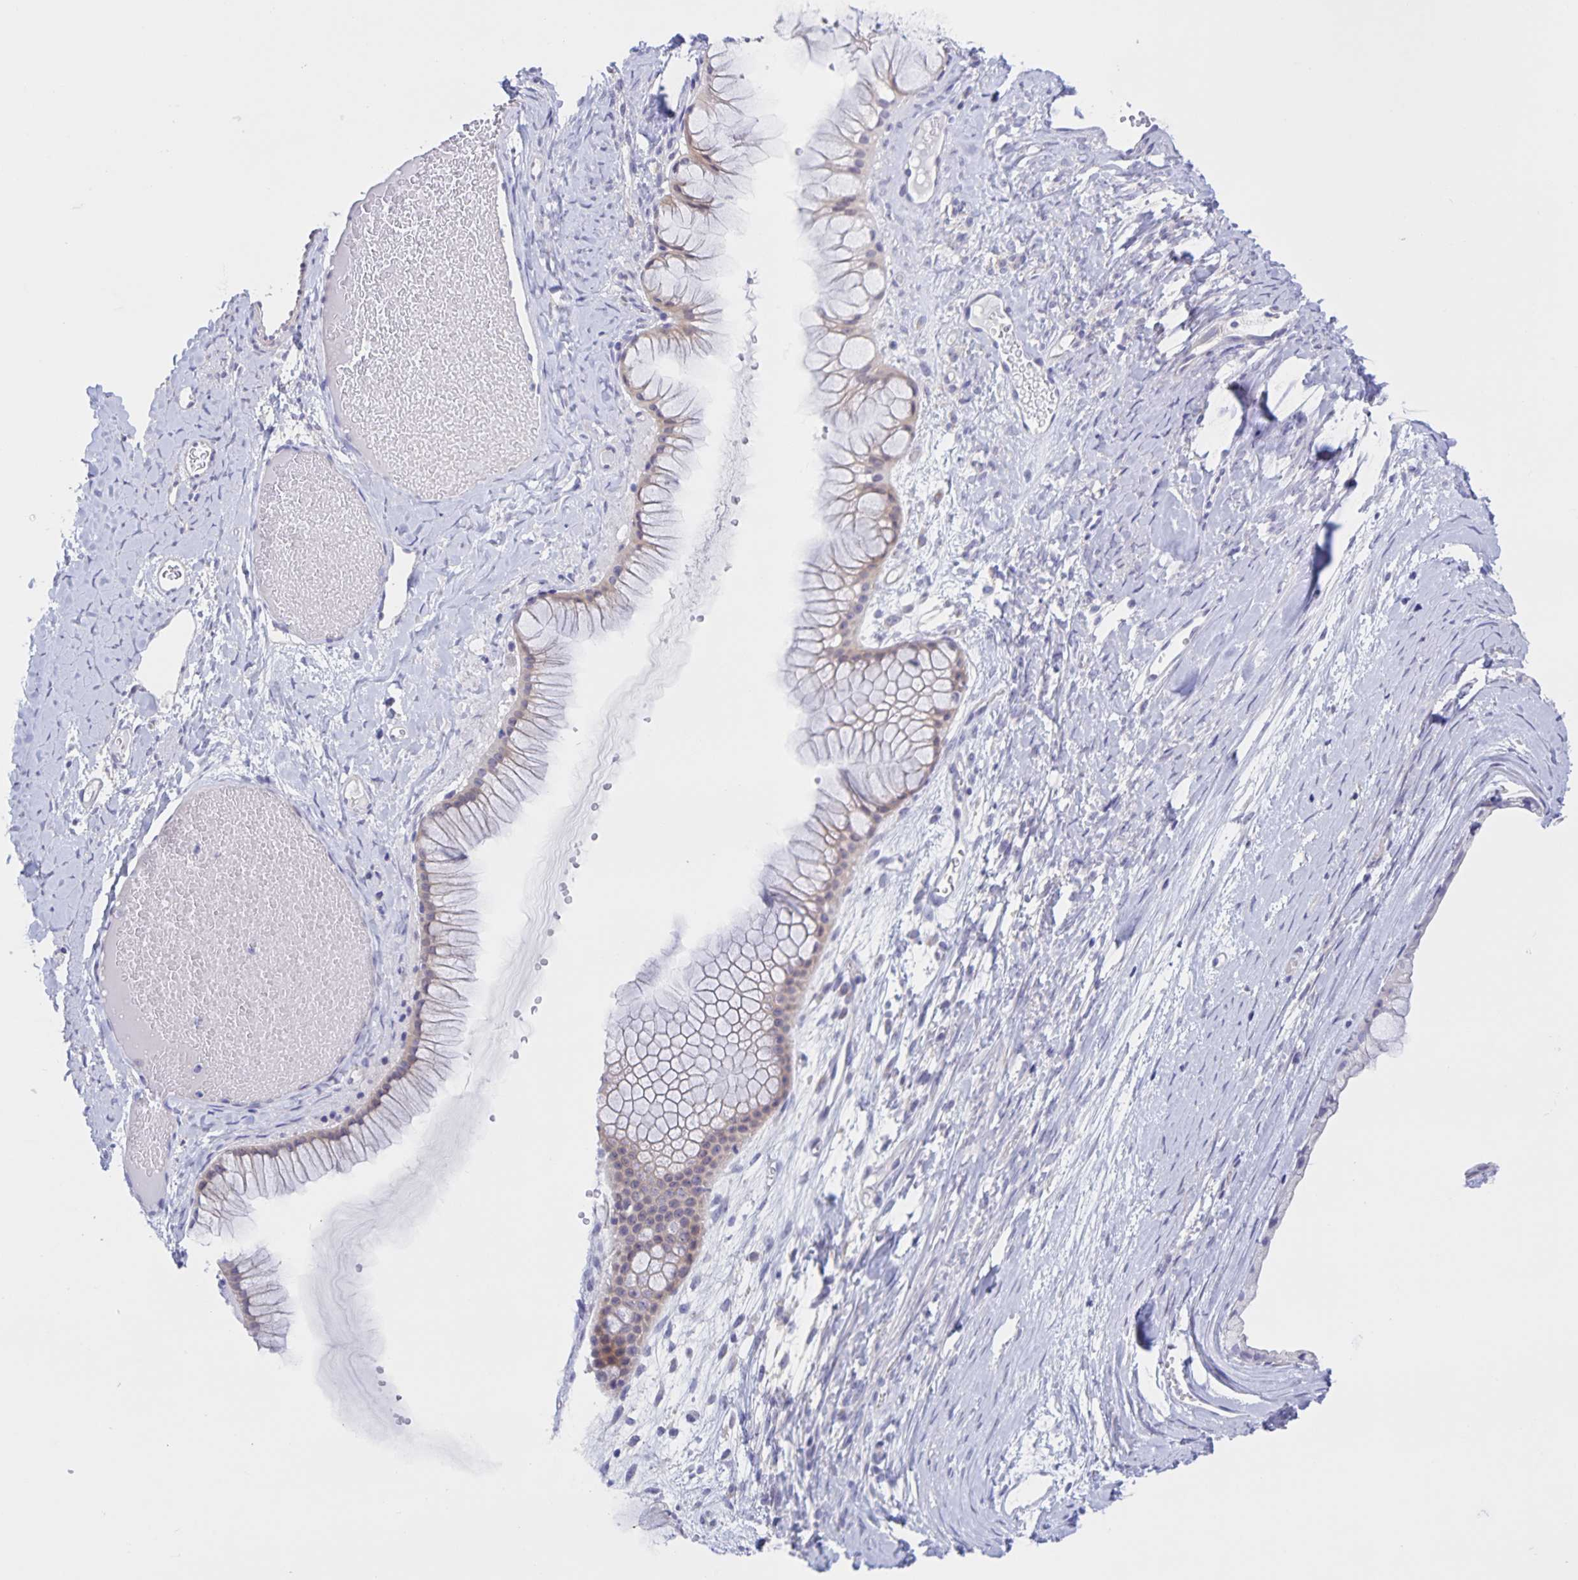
{"staining": {"intensity": "negative", "quantity": "none", "location": "none"}, "tissue": "ovarian cancer", "cell_type": "Tumor cells", "image_type": "cancer", "snomed": [{"axis": "morphology", "description": "Cystadenocarcinoma, mucinous, NOS"}, {"axis": "topography", "description": "Ovary"}], "caption": "DAB (3,3'-diaminobenzidine) immunohistochemical staining of ovarian cancer (mucinous cystadenocarcinoma) demonstrates no significant expression in tumor cells.", "gene": "DMGDH", "patient": {"sex": "female", "age": 61}}